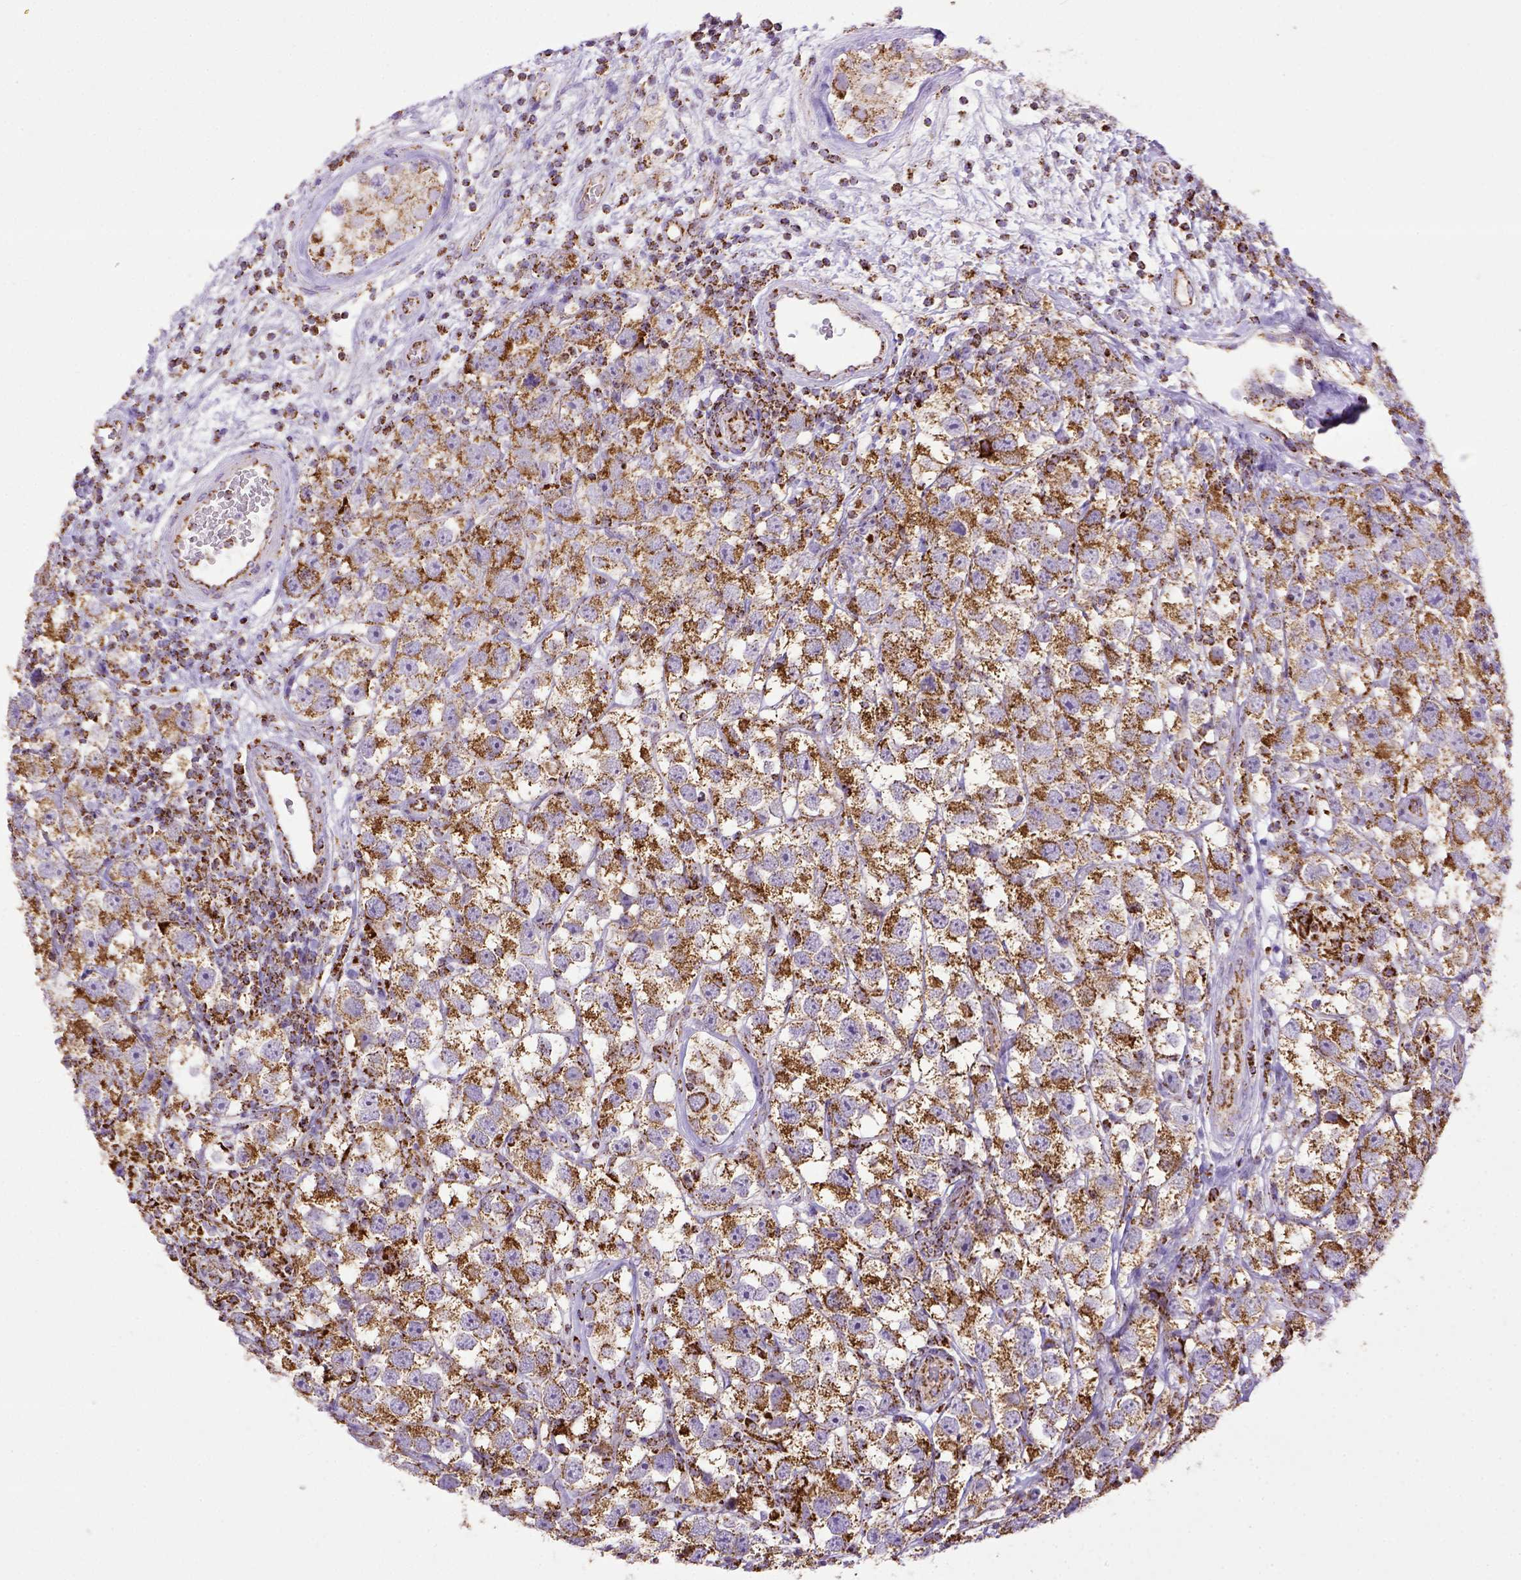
{"staining": {"intensity": "moderate", "quantity": ">75%", "location": "cytoplasmic/membranous"}, "tissue": "testis cancer", "cell_type": "Tumor cells", "image_type": "cancer", "snomed": [{"axis": "morphology", "description": "Seminoma, NOS"}, {"axis": "topography", "description": "Testis"}], "caption": "A medium amount of moderate cytoplasmic/membranous staining is appreciated in about >75% of tumor cells in testis seminoma tissue.", "gene": "MT-CO1", "patient": {"sex": "male", "age": 26}}